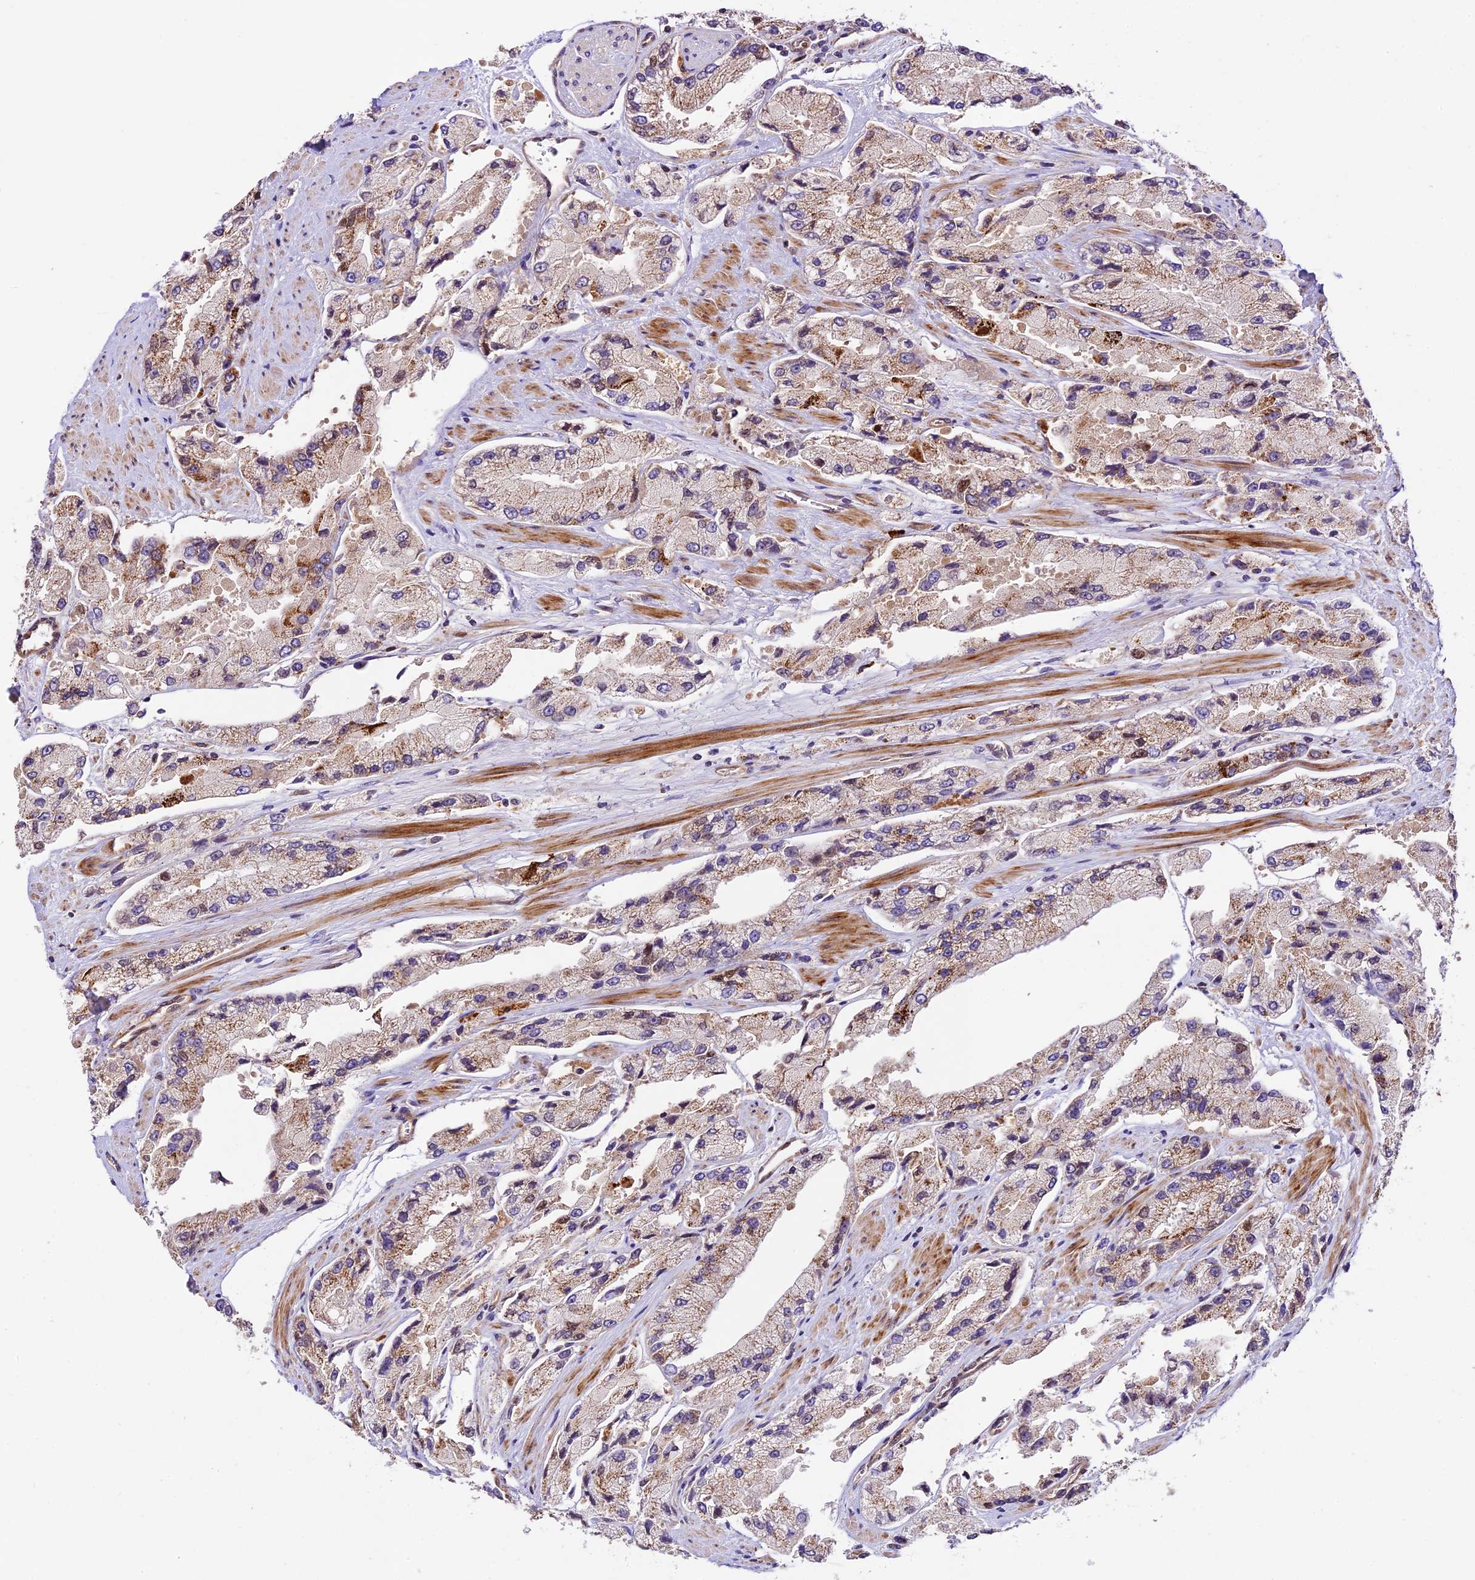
{"staining": {"intensity": "moderate", "quantity": "25%-75%", "location": "cytoplasmic/membranous"}, "tissue": "prostate cancer", "cell_type": "Tumor cells", "image_type": "cancer", "snomed": [{"axis": "morphology", "description": "Adenocarcinoma, High grade"}, {"axis": "topography", "description": "Prostate"}], "caption": "High-magnification brightfield microscopy of prostate cancer (high-grade adenocarcinoma) stained with DAB (brown) and counterstained with hematoxylin (blue). tumor cells exhibit moderate cytoplasmic/membranous expression is identified in approximately25%-75% of cells. The staining was performed using DAB, with brown indicating positive protein expression. Nuclei are stained blue with hematoxylin.", "gene": "CCSER1", "patient": {"sex": "male", "age": 58}}